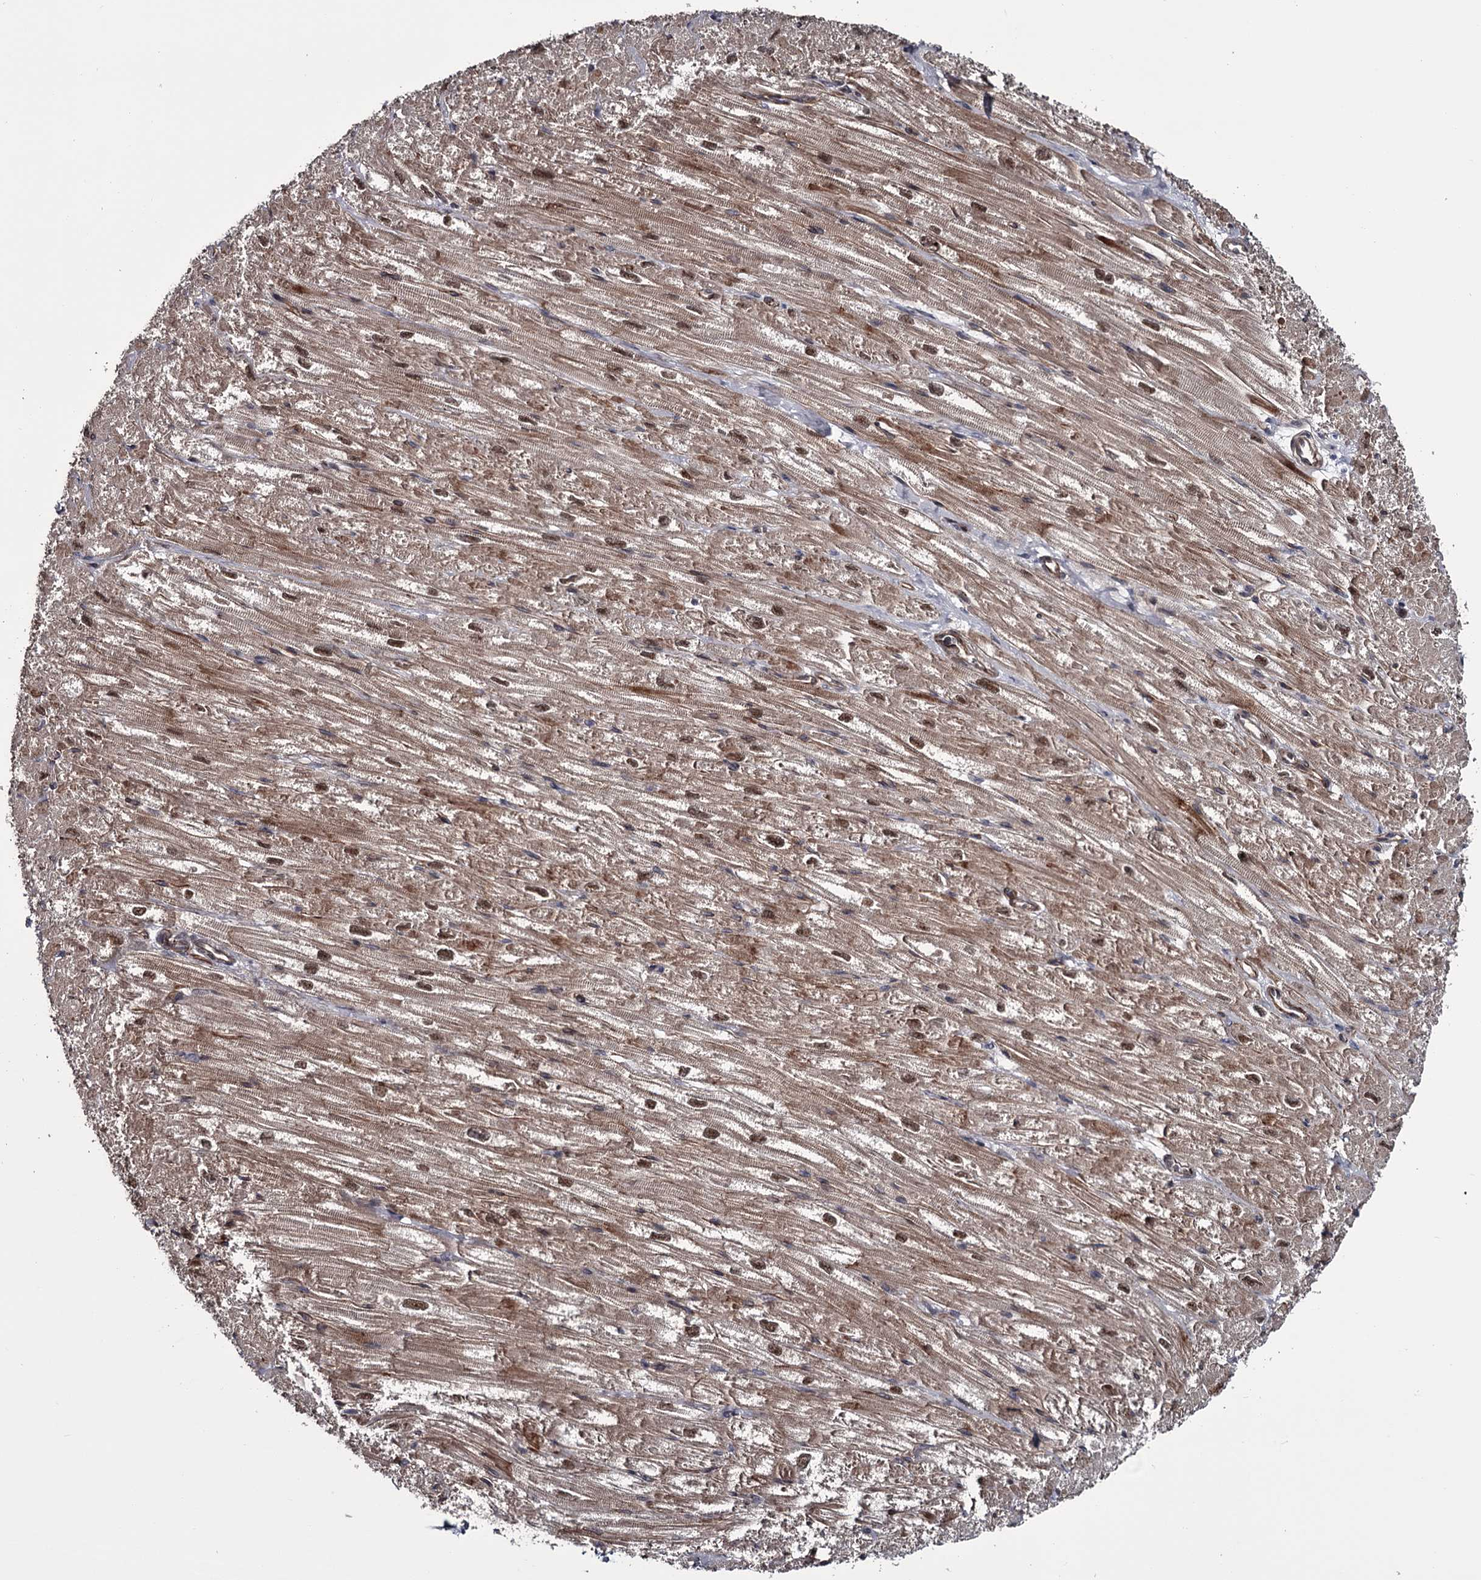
{"staining": {"intensity": "moderate", "quantity": ">75%", "location": "cytoplasmic/membranous,nuclear"}, "tissue": "heart muscle", "cell_type": "Cardiomyocytes", "image_type": "normal", "snomed": [{"axis": "morphology", "description": "Normal tissue, NOS"}, {"axis": "topography", "description": "Heart"}], "caption": "This is an image of immunohistochemistry (IHC) staining of benign heart muscle, which shows moderate expression in the cytoplasmic/membranous,nuclear of cardiomyocytes.", "gene": "PRPF40B", "patient": {"sex": "male", "age": 50}}